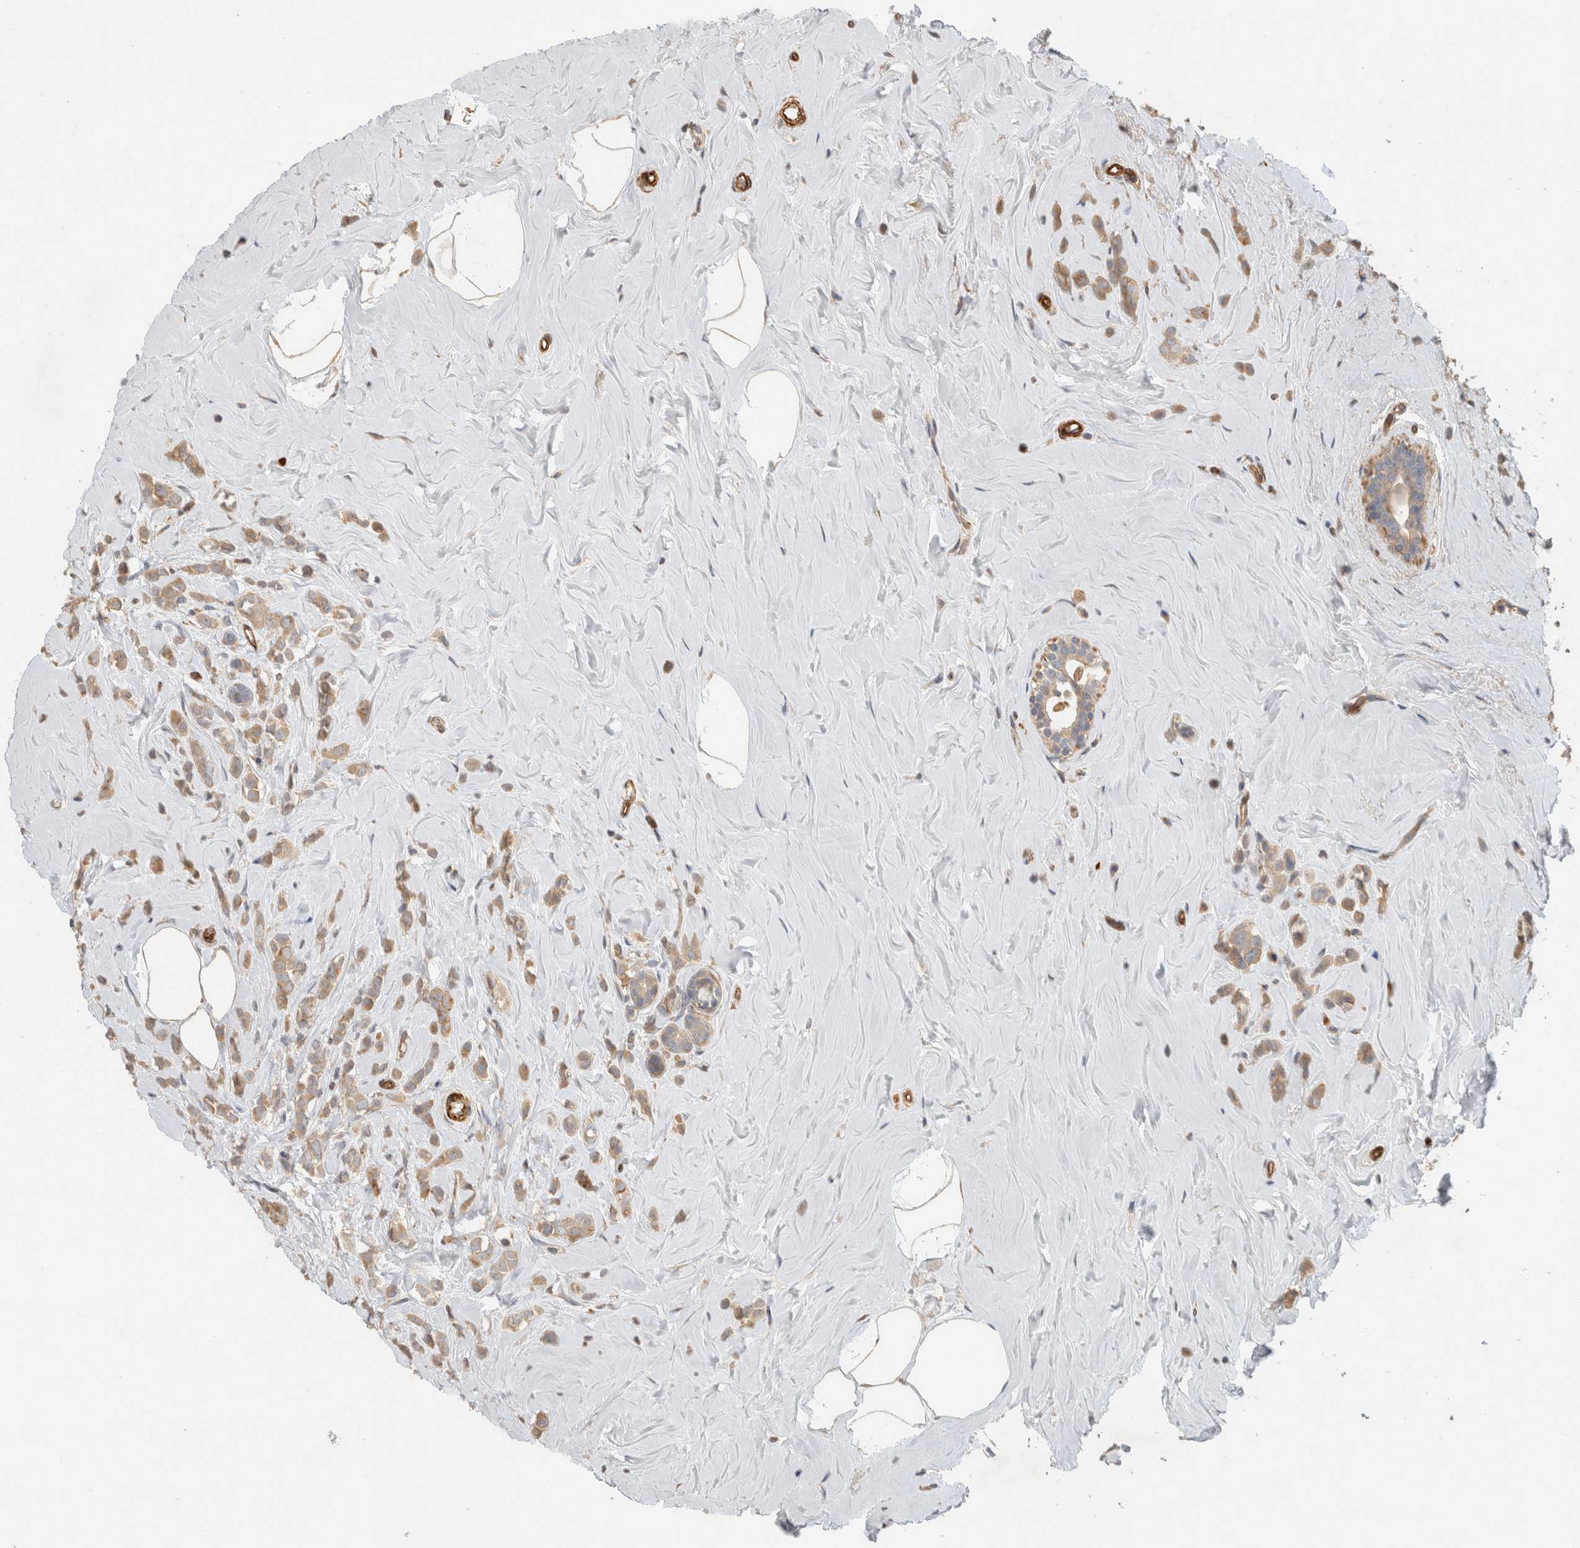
{"staining": {"intensity": "weak", "quantity": ">75%", "location": "cytoplasmic/membranous"}, "tissue": "breast cancer", "cell_type": "Tumor cells", "image_type": "cancer", "snomed": [{"axis": "morphology", "description": "Lobular carcinoma"}, {"axis": "topography", "description": "Breast"}], "caption": "Protein analysis of lobular carcinoma (breast) tissue shows weak cytoplasmic/membranous staining in approximately >75% of tumor cells.", "gene": "SIPA1L2", "patient": {"sex": "female", "age": 47}}